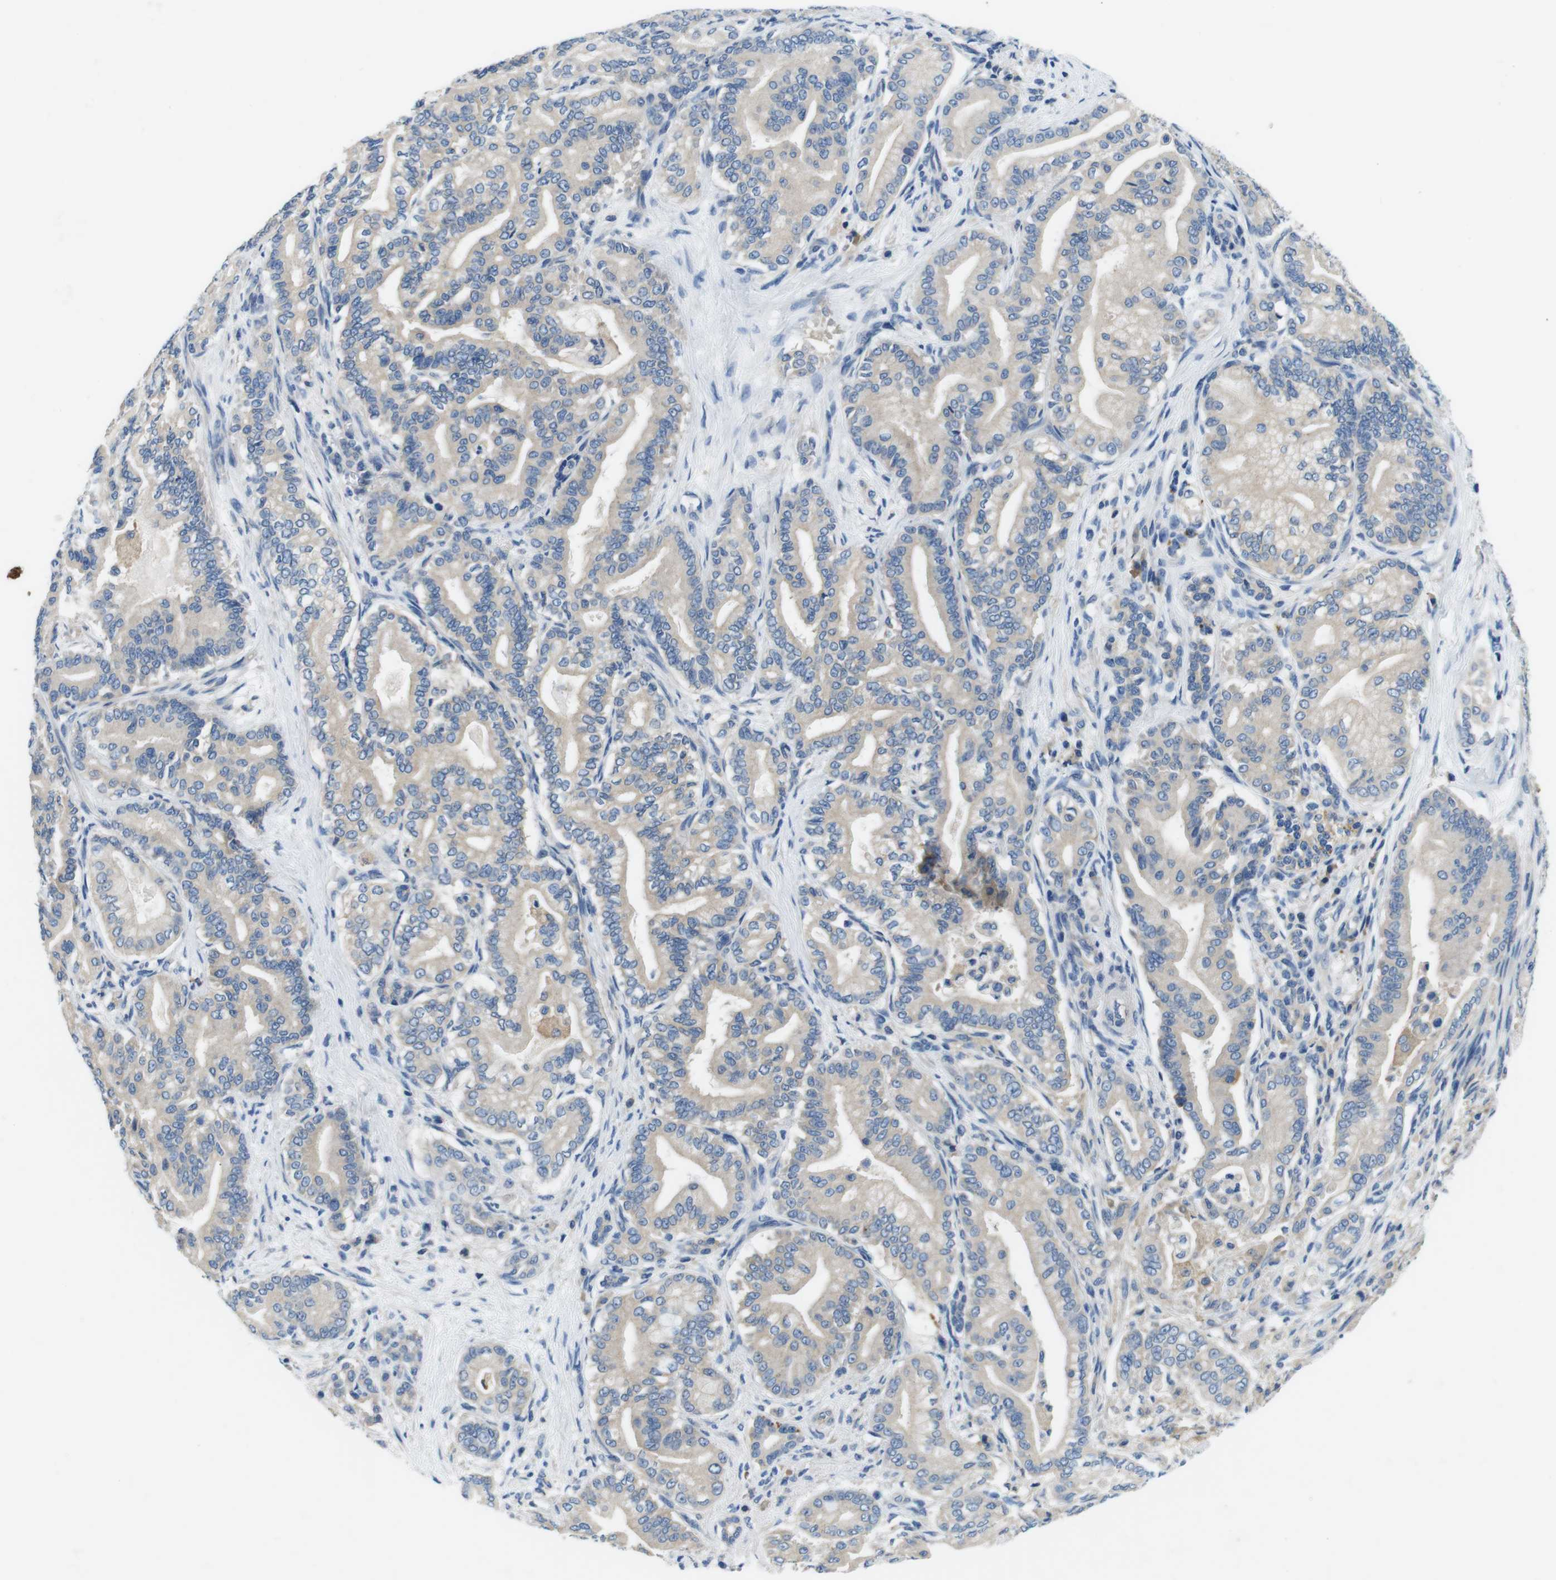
{"staining": {"intensity": "weak", "quantity": "25%-75%", "location": "cytoplasmic/membranous"}, "tissue": "pancreatic cancer", "cell_type": "Tumor cells", "image_type": "cancer", "snomed": [{"axis": "morphology", "description": "Normal tissue, NOS"}, {"axis": "morphology", "description": "Adenocarcinoma, NOS"}, {"axis": "topography", "description": "Pancreas"}], "caption": "A low amount of weak cytoplasmic/membranous positivity is present in approximately 25%-75% of tumor cells in pancreatic cancer tissue.", "gene": "DENND4C", "patient": {"sex": "male", "age": 63}}